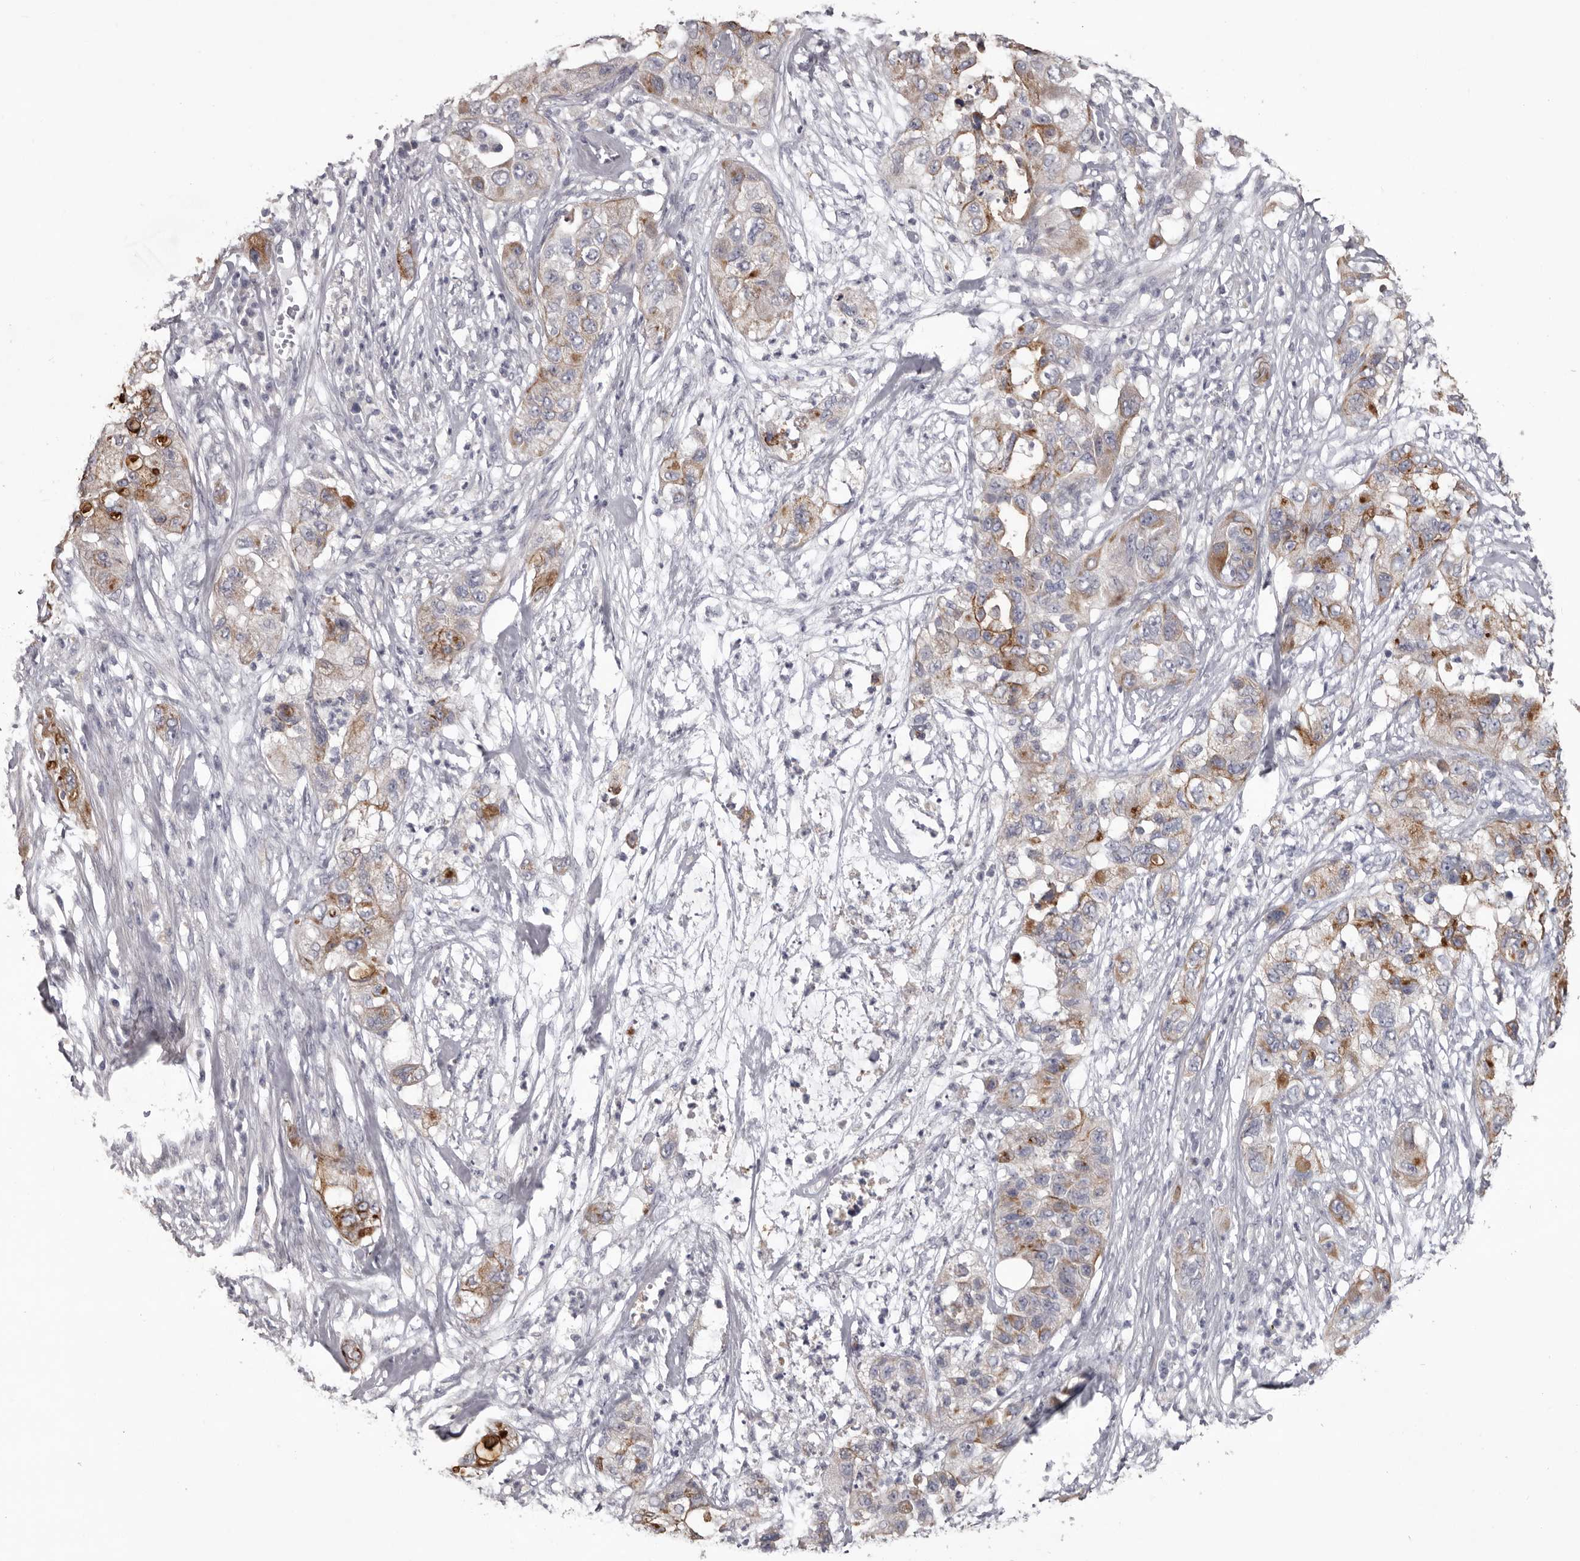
{"staining": {"intensity": "moderate", "quantity": "25%-75%", "location": "cytoplasmic/membranous"}, "tissue": "pancreatic cancer", "cell_type": "Tumor cells", "image_type": "cancer", "snomed": [{"axis": "morphology", "description": "Adenocarcinoma, NOS"}, {"axis": "topography", "description": "Pancreas"}], "caption": "Pancreatic cancer (adenocarcinoma) stained with a protein marker demonstrates moderate staining in tumor cells.", "gene": "LPAR6", "patient": {"sex": "female", "age": 78}}